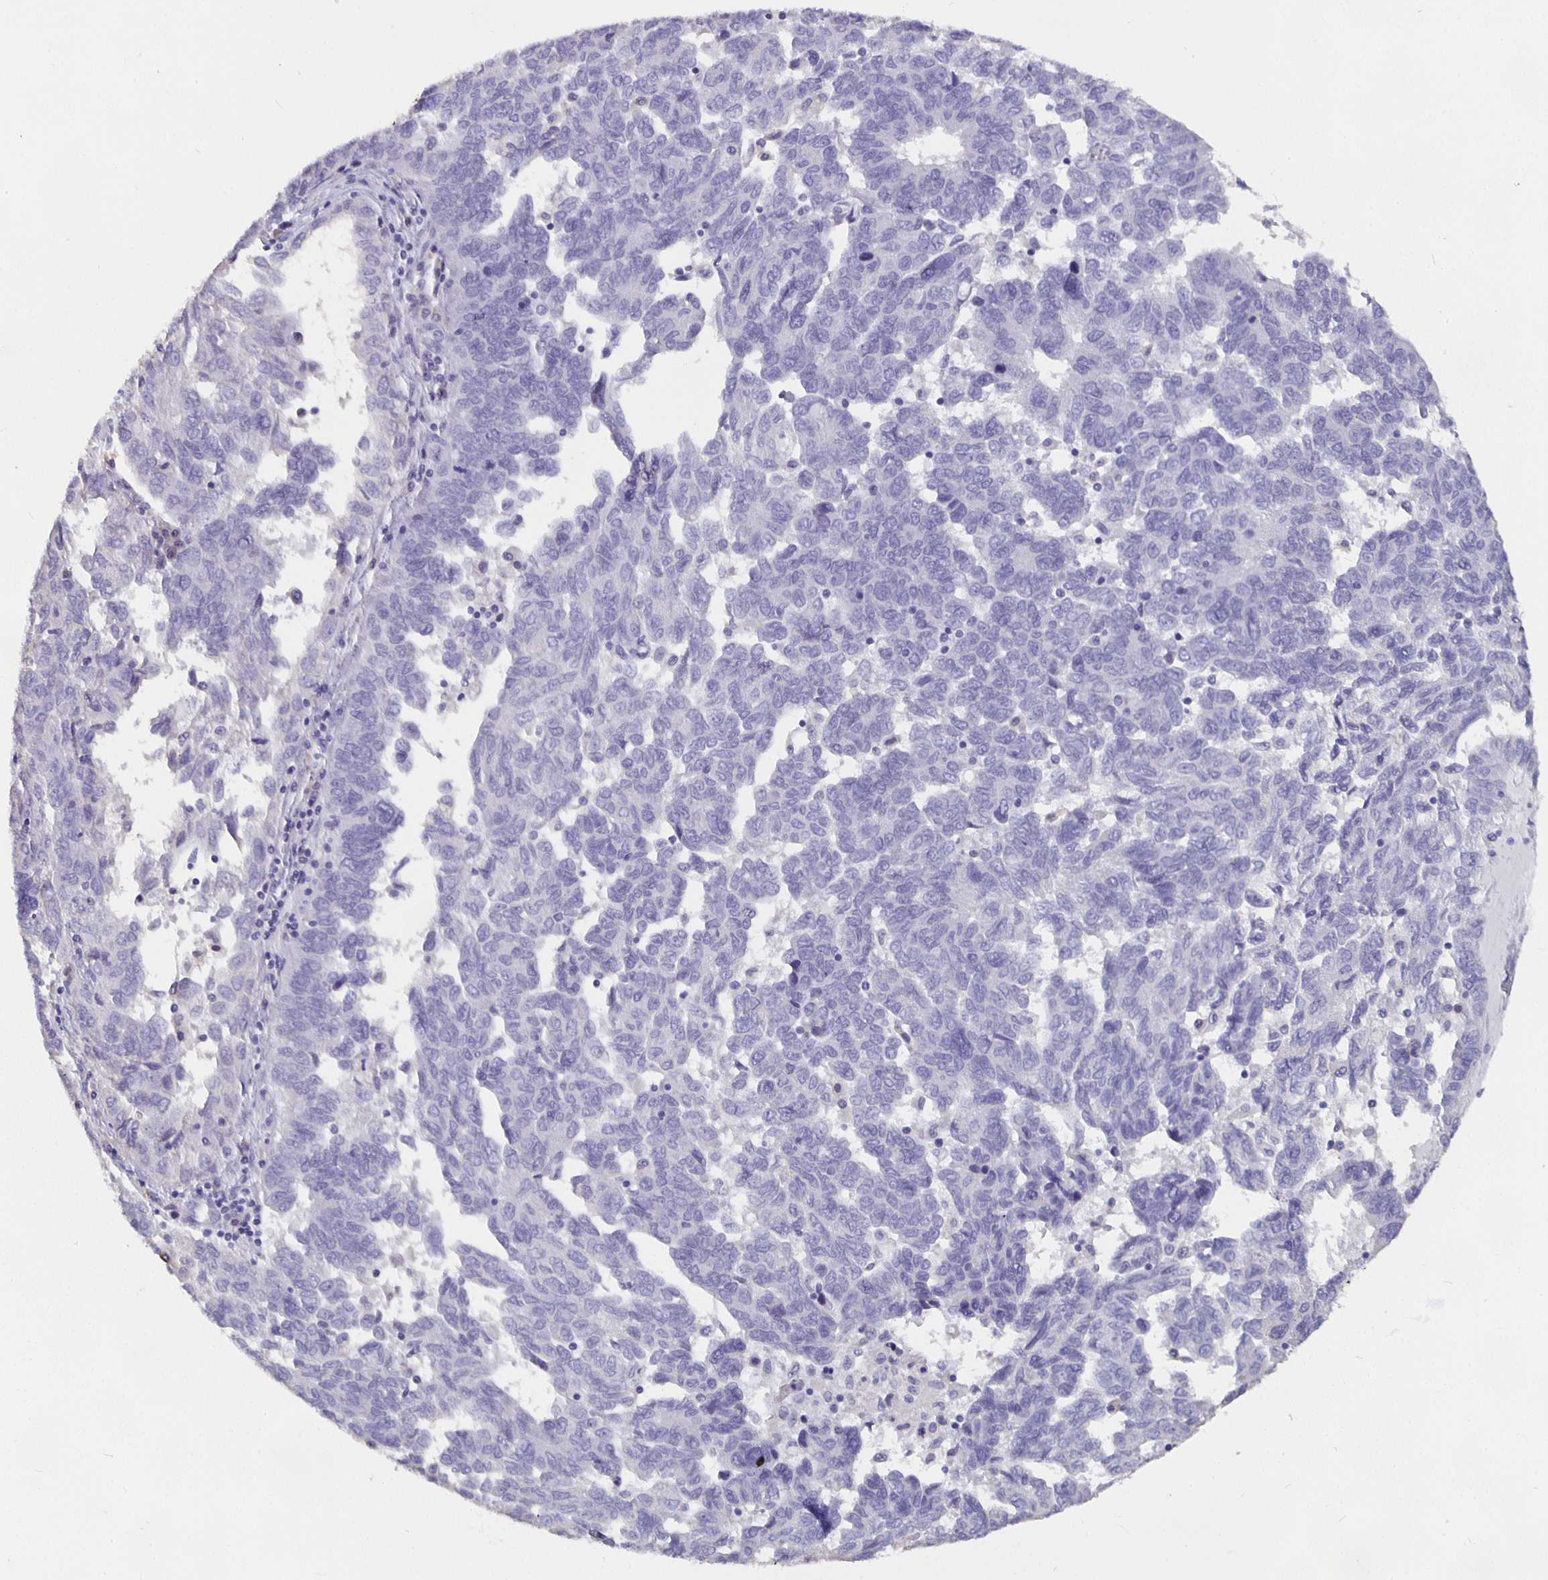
{"staining": {"intensity": "negative", "quantity": "none", "location": "none"}, "tissue": "ovarian cancer", "cell_type": "Tumor cells", "image_type": "cancer", "snomed": [{"axis": "morphology", "description": "Cystadenocarcinoma, serous, NOS"}, {"axis": "topography", "description": "Ovary"}], "caption": "A micrograph of human serous cystadenocarcinoma (ovarian) is negative for staining in tumor cells.", "gene": "GPX4", "patient": {"sex": "female", "age": 64}}